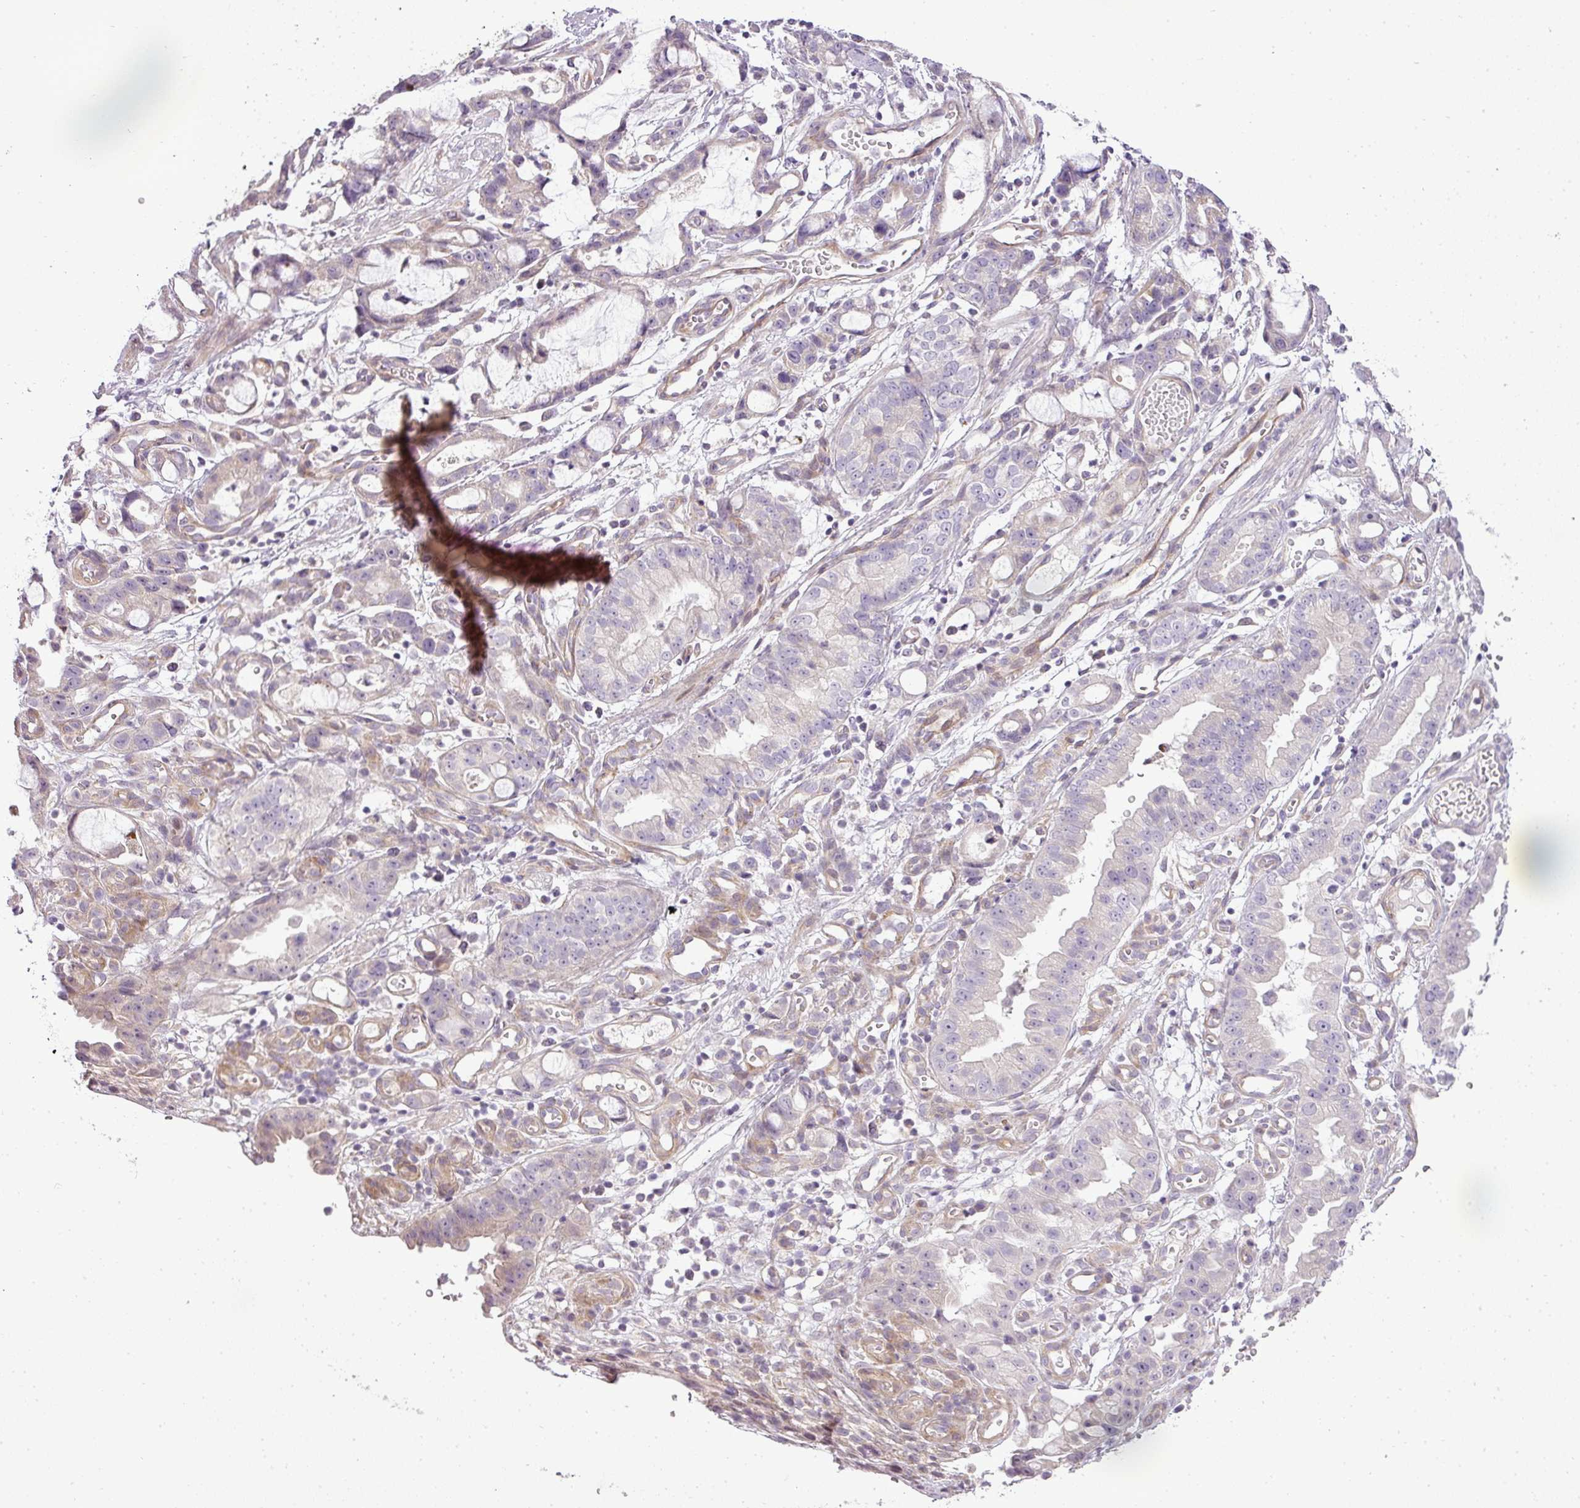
{"staining": {"intensity": "weak", "quantity": "25%-75%", "location": "cytoplasmic/membranous"}, "tissue": "stomach cancer", "cell_type": "Tumor cells", "image_type": "cancer", "snomed": [{"axis": "morphology", "description": "Adenocarcinoma, NOS"}, {"axis": "topography", "description": "Stomach"}], "caption": "Adenocarcinoma (stomach) stained for a protein reveals weak cytoplasmic/membranous positivity in tumor cells. (DAB (3,3'-diaminobenzidine) = brown stain, brightfield microscopy at high magnification).", "gene": "ZDHHC1", "patient": {"sex": "male", "age": 55}}